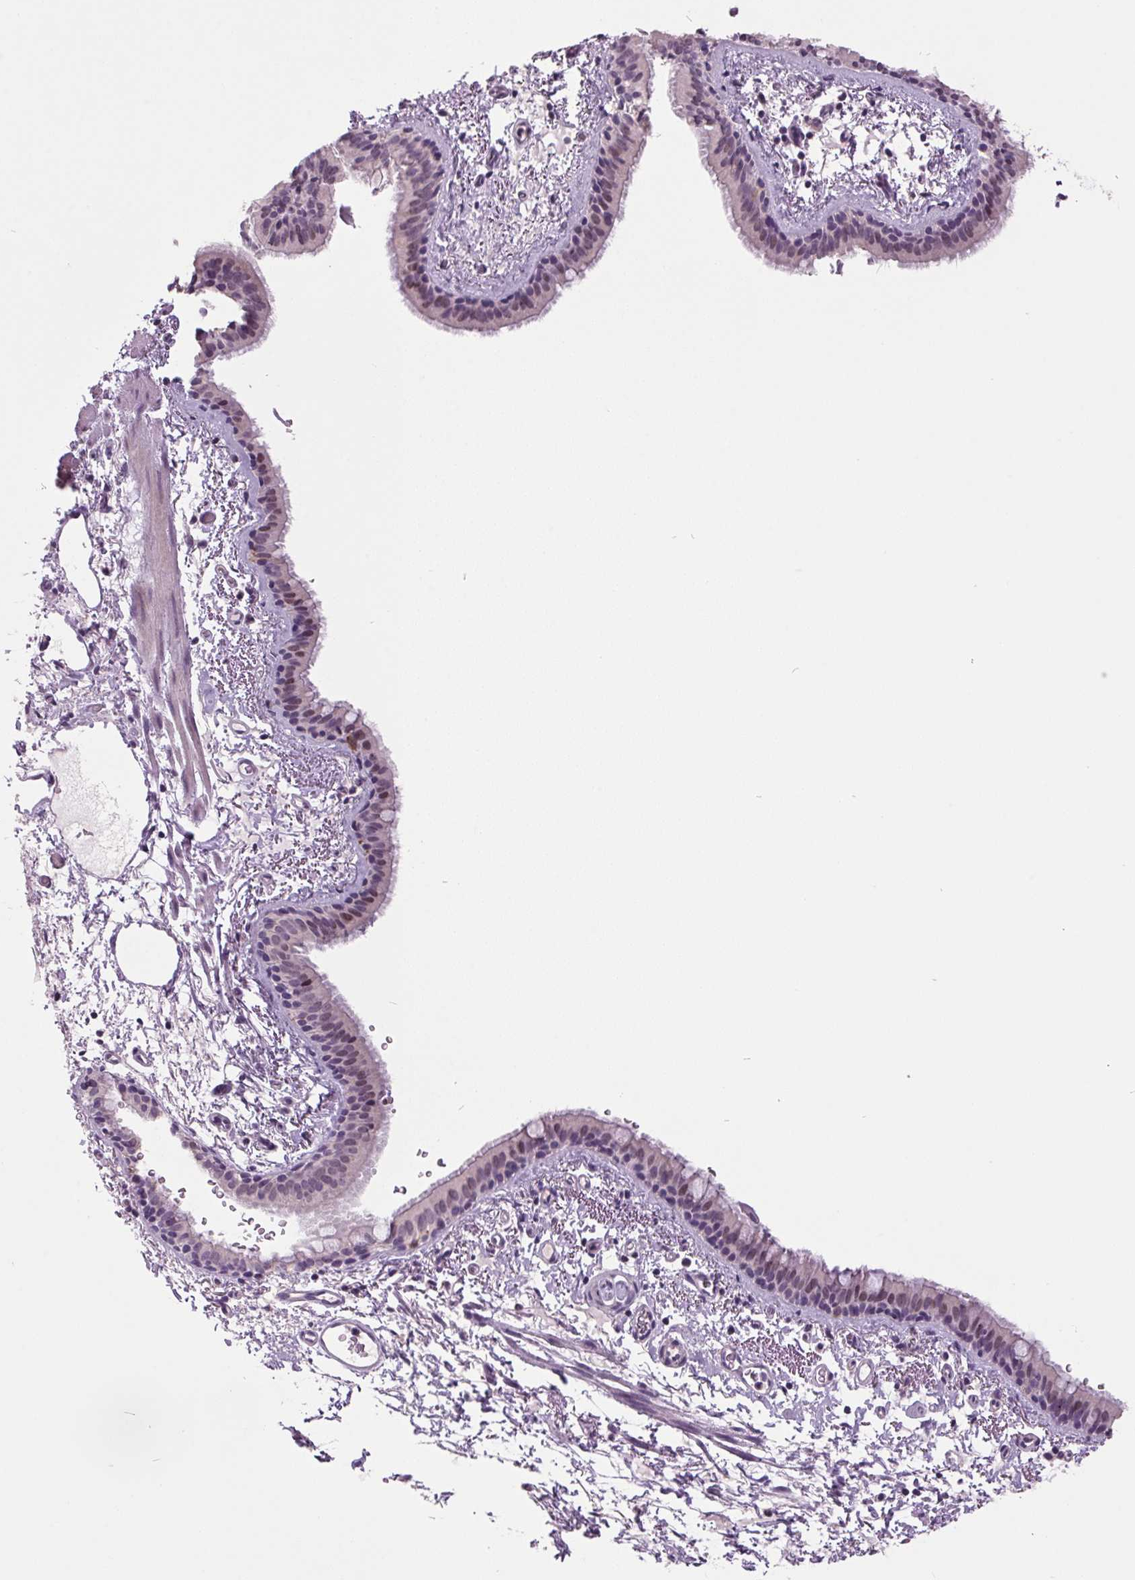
{"staining": {"intensity": "weak", "quantity": "25%-75%", "location": "nuclear"}, "tissue": "bronchus", "cell_type": "Respiratory epithelial cells", "image_type": "normal", "snomed": [{"axis": "morphology", "description": "Normal tissue, NOS"}, {"axis": "topography", "description": "Bronchus"}], "caption": "An IHC photomicrograph of unremarkable tissue is shown. Protein staining in brown shows weak nuclear positivity in bronchus within respiratory epithelial cells. (DAB IHC with brightfield microscopy, high magnification).", "gene": "C2orf16", "patient": {"sex": "female", "age": 61}}